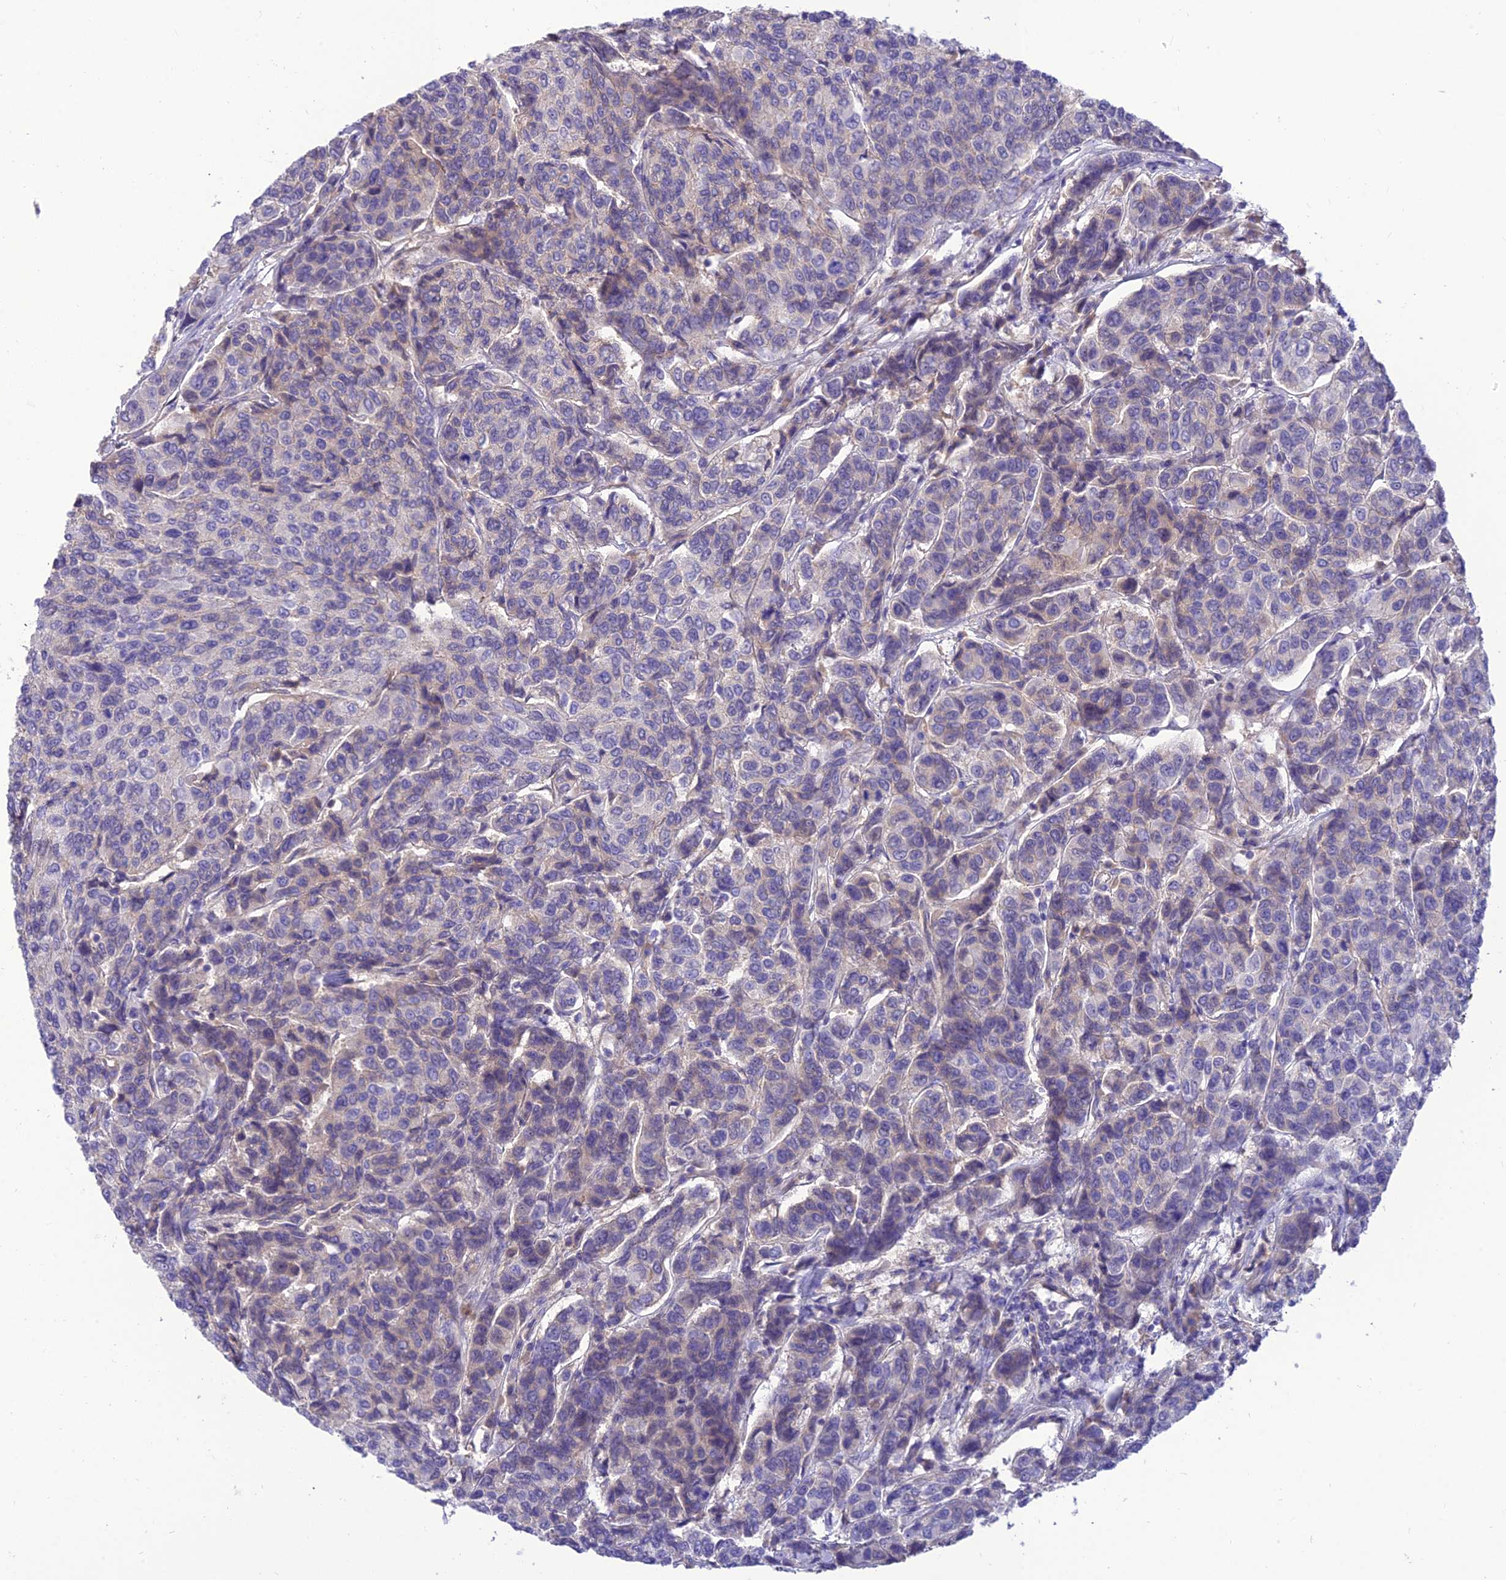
{"staining": {"intensity": "weak", "quantity": "25%-75%", "location": "cytoplasmic/membranous"}, "tissue": "breast cancer", "cell_type": "Tumor cells", "image_type": "cancer", "snomed": [{"axis": "morphology", "description": "Duct carcinoma"}, {"axis": "topography", "description": "Breast"}], "caption": "Immunohistochemistry (IHC) micrograph of human breast cancer stained for a protein (brown), which reveals low levels of weak cytoplasmic/membranous expression in approximately 25%-75% of tumor cells.", "gene": "TEKT3", "patient": {"sex": "female", "age": 55}}